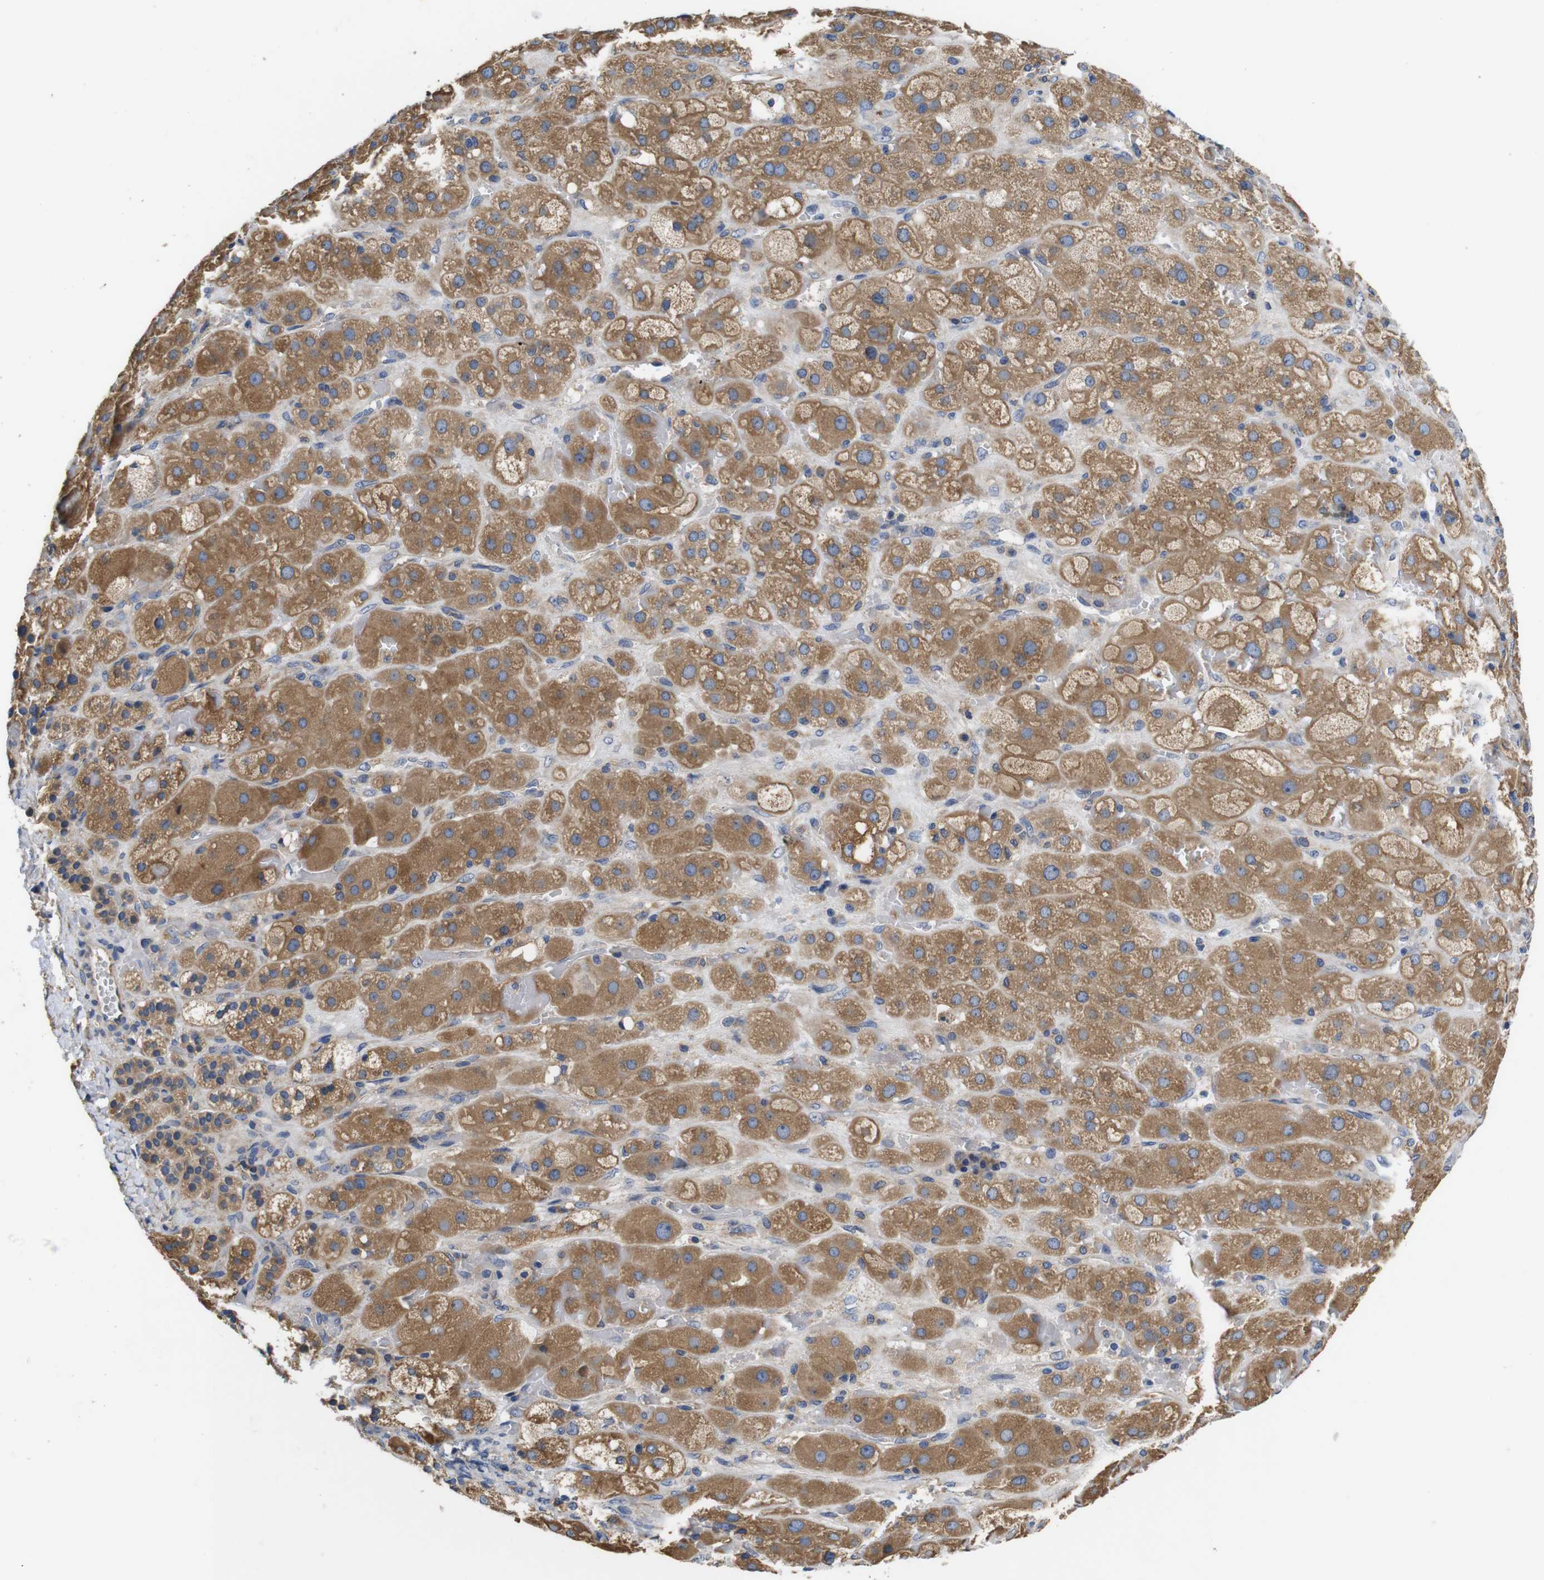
{"staining": {"intensity": "moderate", "quantity": ">75%", "location": "cytoplasmic/membranous"}, "tissue": "adrenal gland", "cell_type": "Glandular cells", "image_type": "normal", "snomed": [{"axis": "morphology", "description": "Normal tissue, NOS"}, {"axis": "topography", "description": "Adrenal gland"}], "caption": "Benign adrenal gland exhibits moderate cytoplasmic/membranous positivity in about >75% of glandular cells.", "gene": "MARCHF7", "patient": {"sex": "female", "age": 47}}